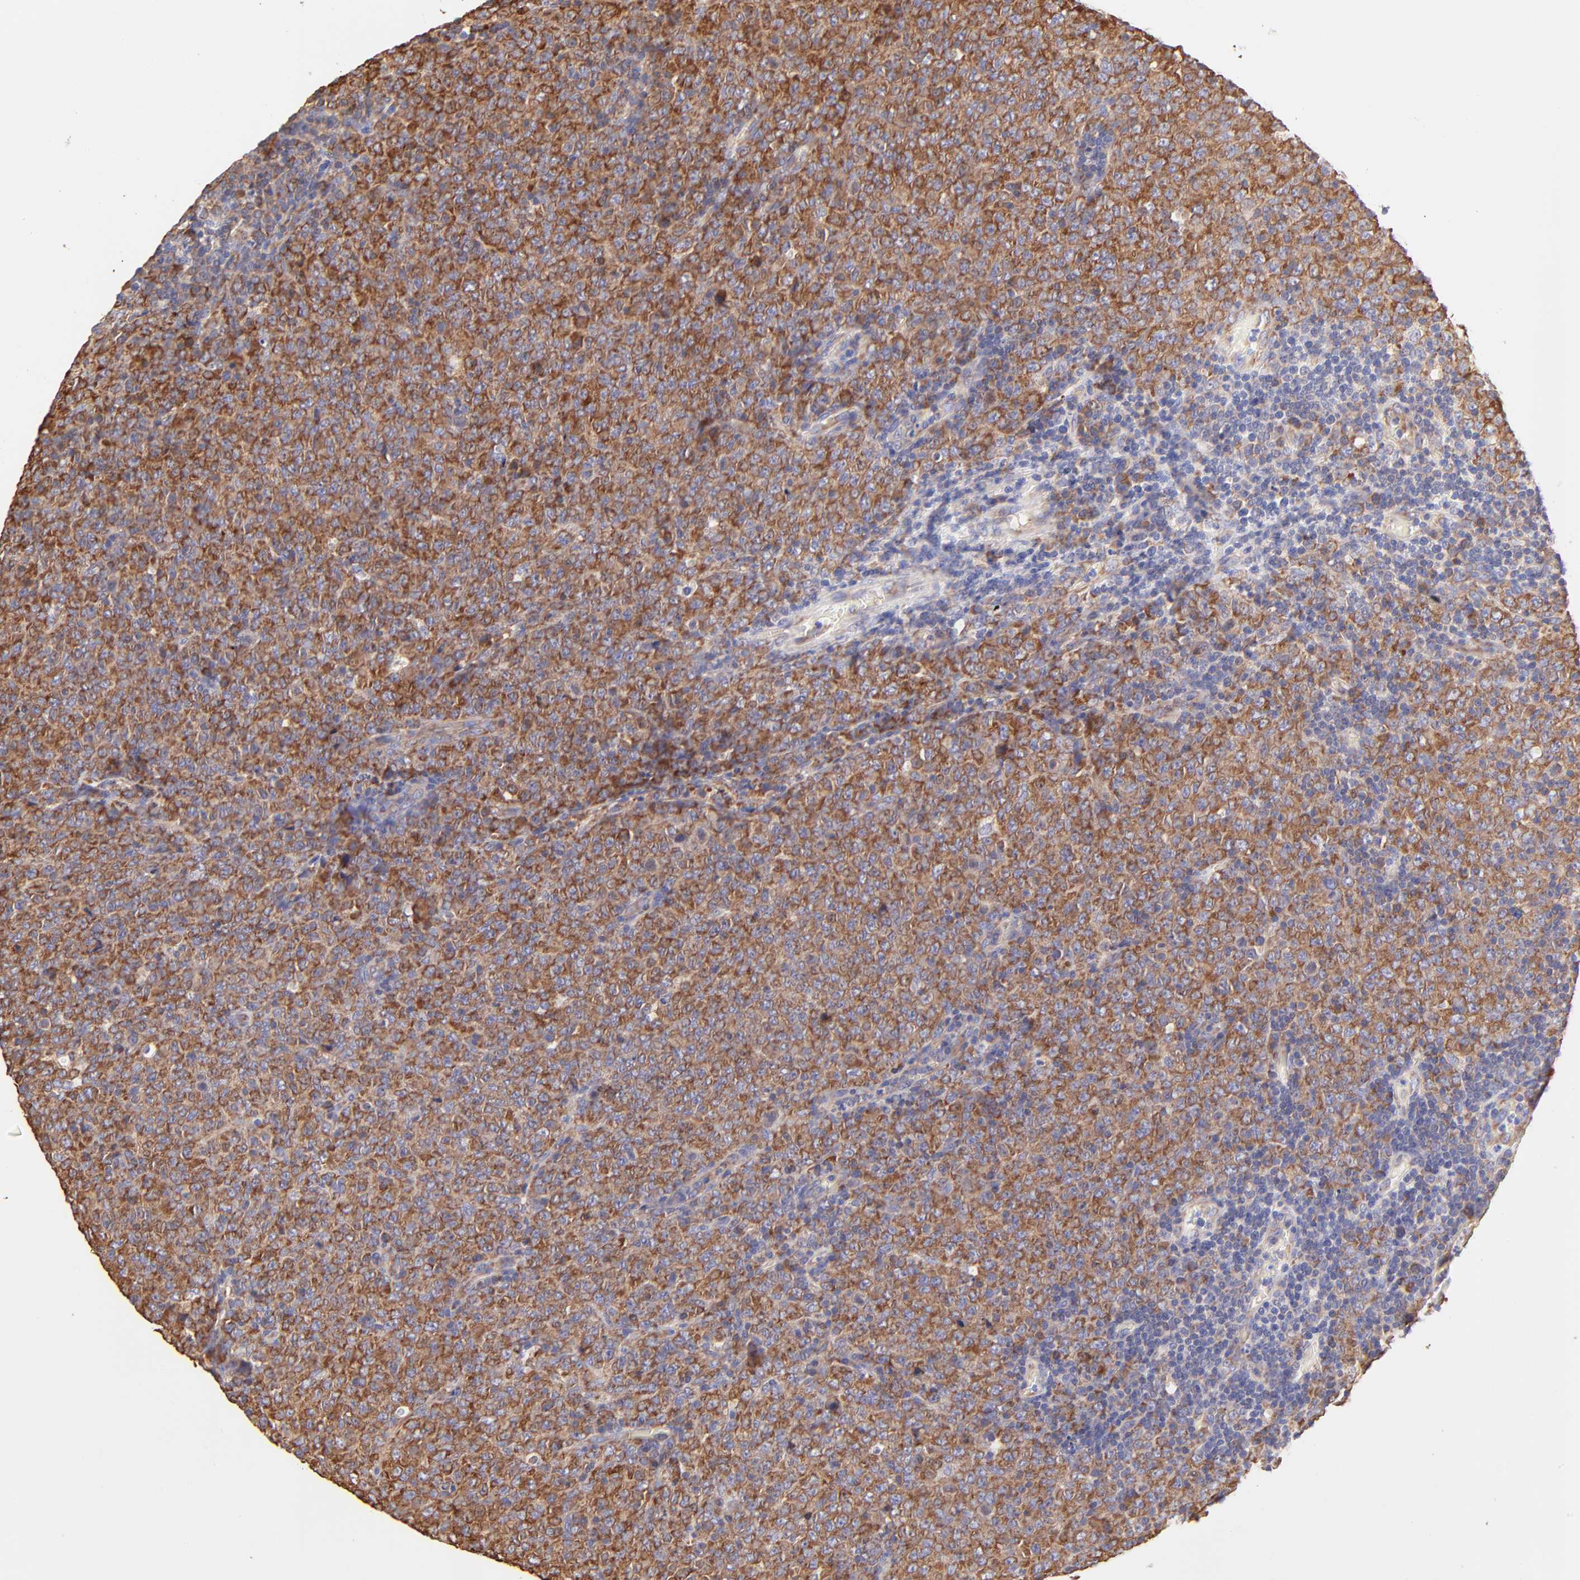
{"staining": {"intensity": "moderate", "quantity": ">75%", "location": "cytoplasmic/membranous"}, "tissue": "lymphoma", "cell_type": "Tumor cells", "image_type": "cancer", "snomed": [{"axis": "morphology", "description": "Malignant lymphoma, non-Hodgkin's type, High grade"}, {"axis": "topography", "description": "Tonsil"}], "caption": "IHC (DAB (3,3'-diaminobenzidine)) staining of human lymphoma shows moderate cytoplasmic/membranous protein expression in approximately >75% of tumor cells.", "gene": "RPL30", "patient": {"sex": "female", "age": 36}}